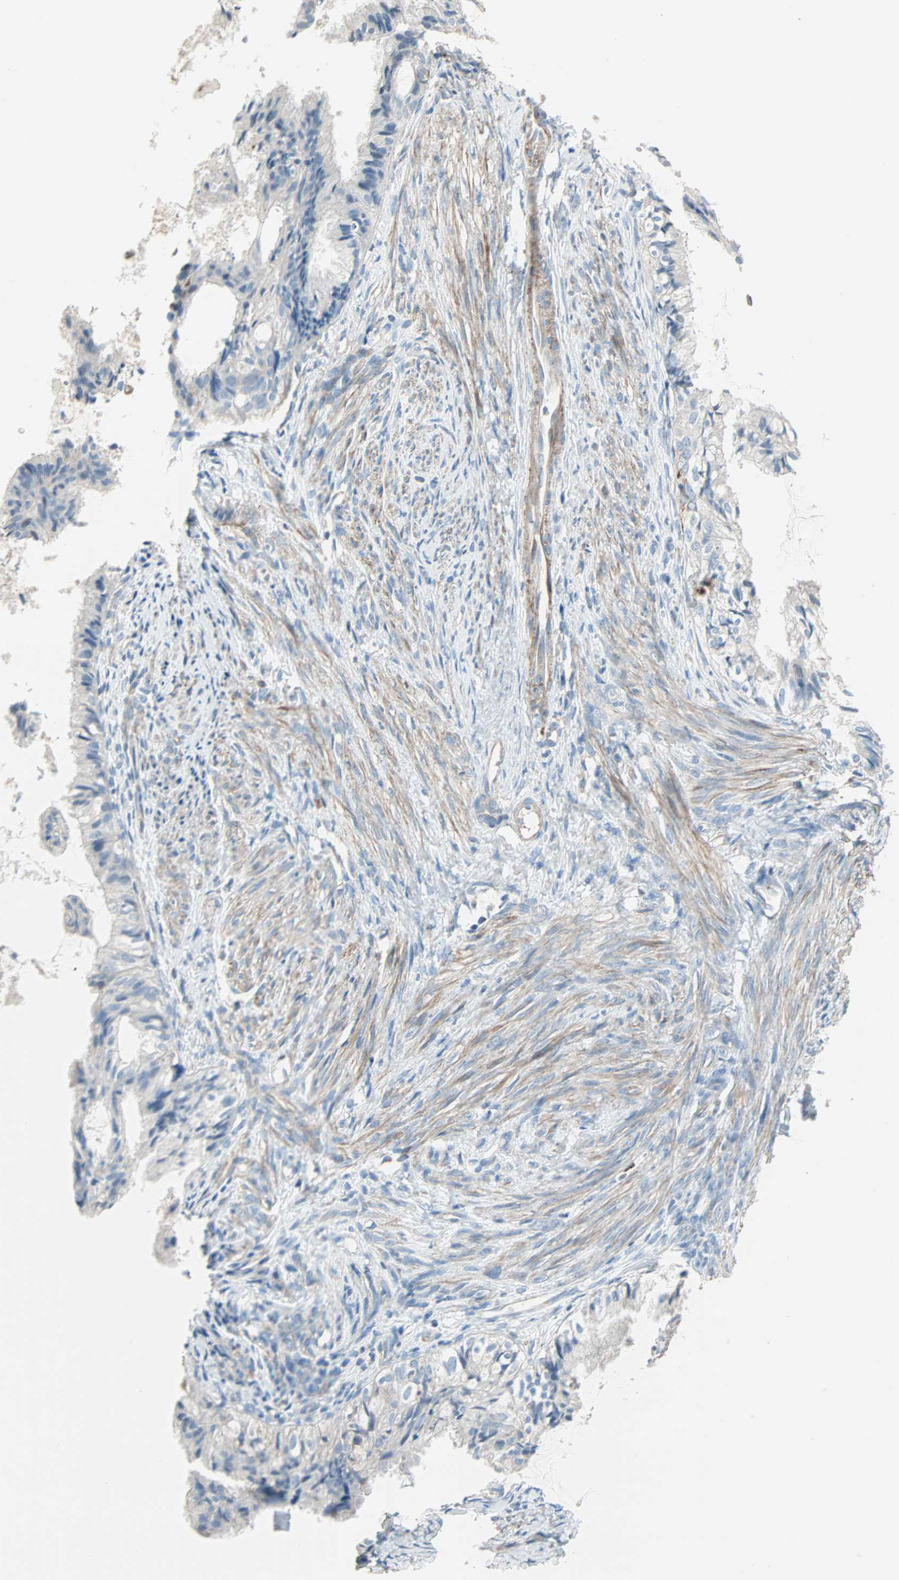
{"staining": {"intensity": "negative", "quantity": "none", "location": "none"}, "tissue": "cervical cancer", "cell_type": "Tumor cells", "image_type": "cancer", "snomed": [{"axis": "morphology", "description": "Normal tissue, NOS"}, {"axis": "morphology", "description": "Adenocarcinoma, NOS"}, {"axis": "topography", "description": "Cervix"}, {"axis": "topography", "description": "Endometrium"}], "caption": "The image exhibits no staining of tumor cells in cervical adenocarcinoma.", "gene": "ACVRL1", "patient": {"sex": "female", "age": 86}}